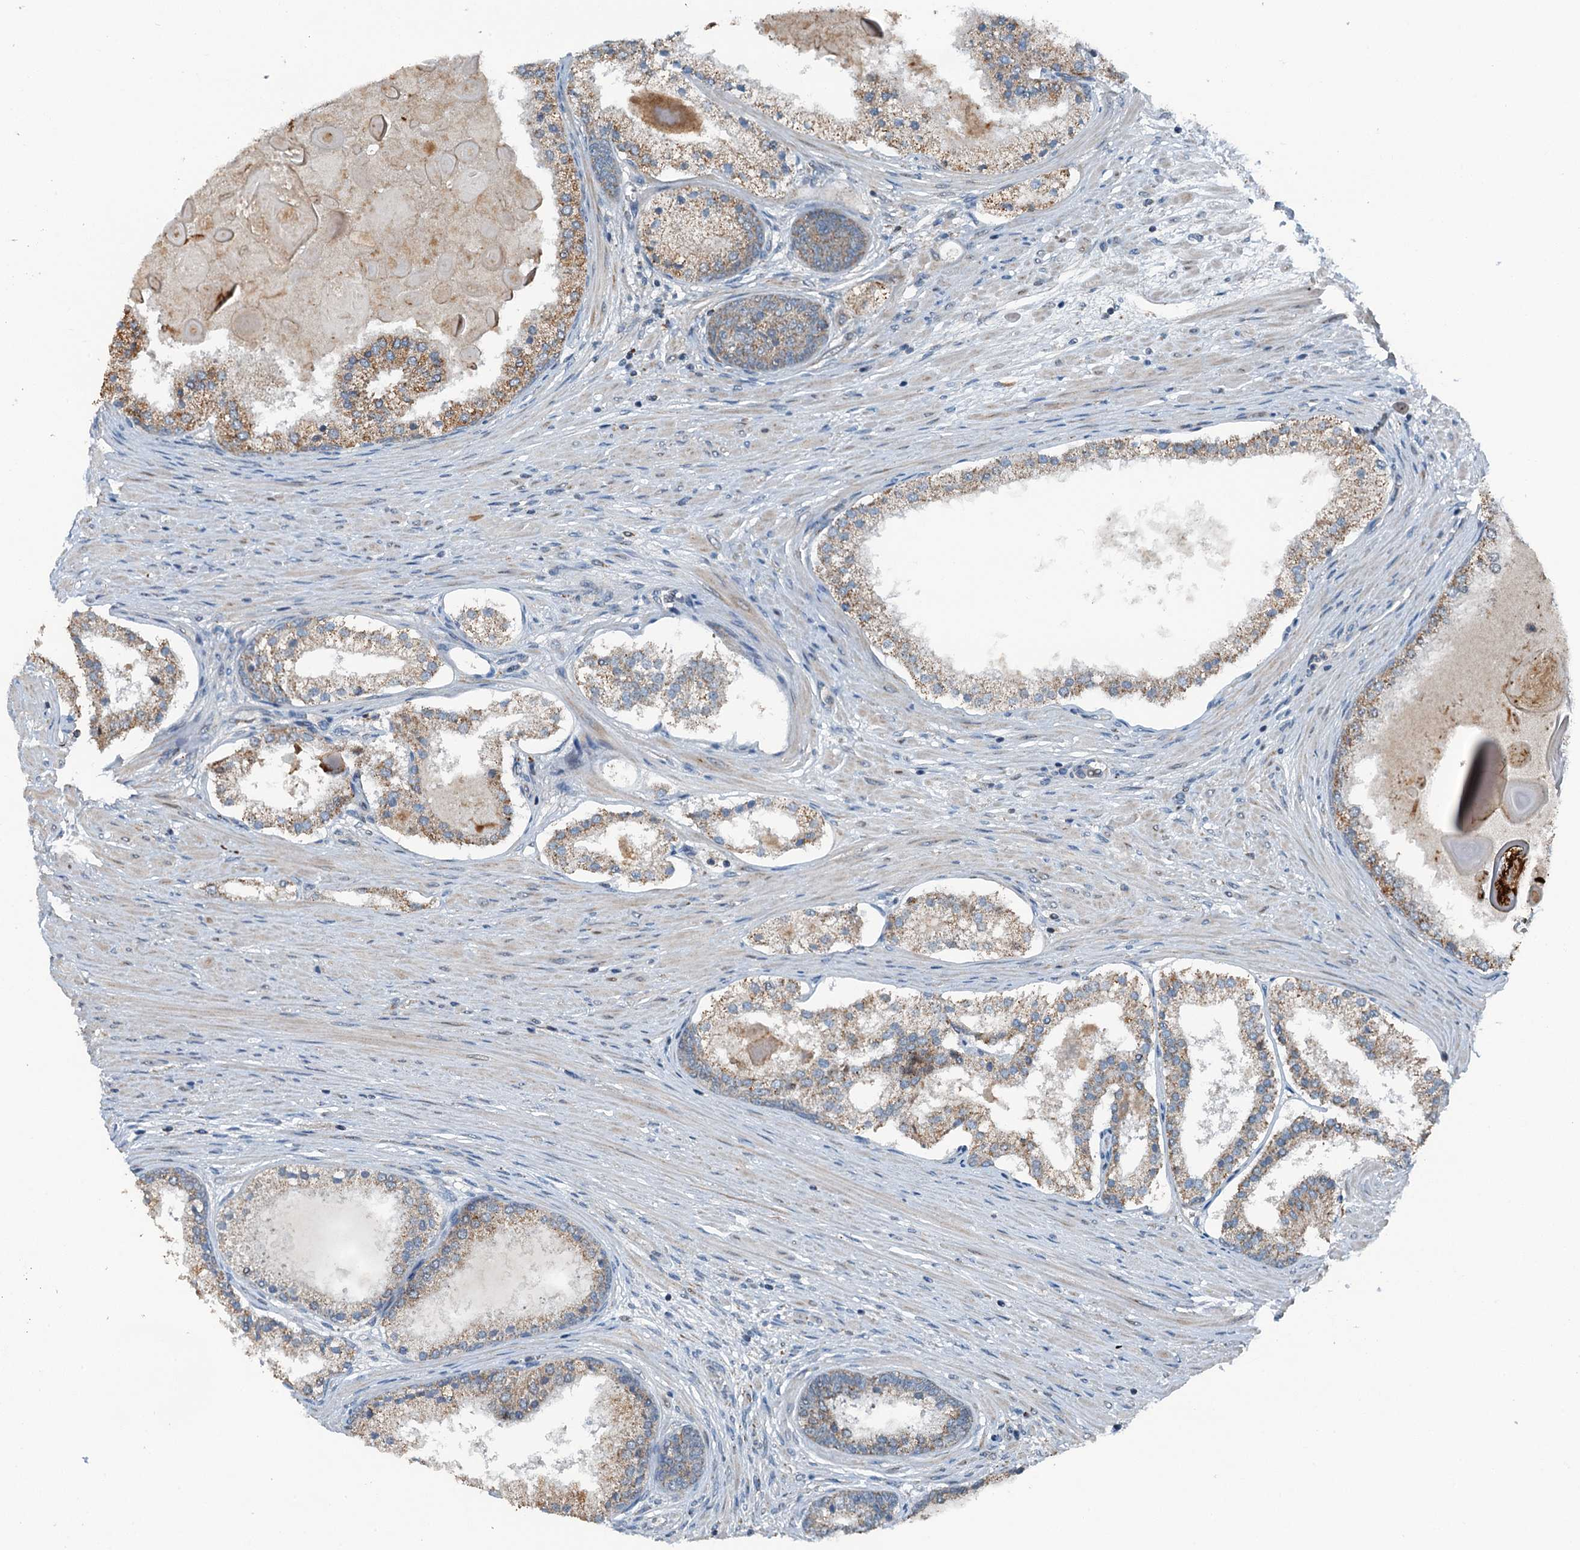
{"staining": {"intensity": "moderate", "quantity": ">75%", "location": "cytoplasmic/membranous"}, "tissue": "prostate cancer", "cell_type": "Tumor cells", "image_type": "cancer", "snomed": [{"axis": "morphology", "description": "Adenocarcinoma, Low grade"}, {"axis": "topography", "description": "Prostate"}], "caption": "Protein positivity by IHC reveals moderate cytoplasmic/membranous staining in approximately >75% of tumor cells in prostate cancer (low-grade adenocarcinoma).", "gene": "BMERB1", "patient": {"sex": "male", "age": 59}}